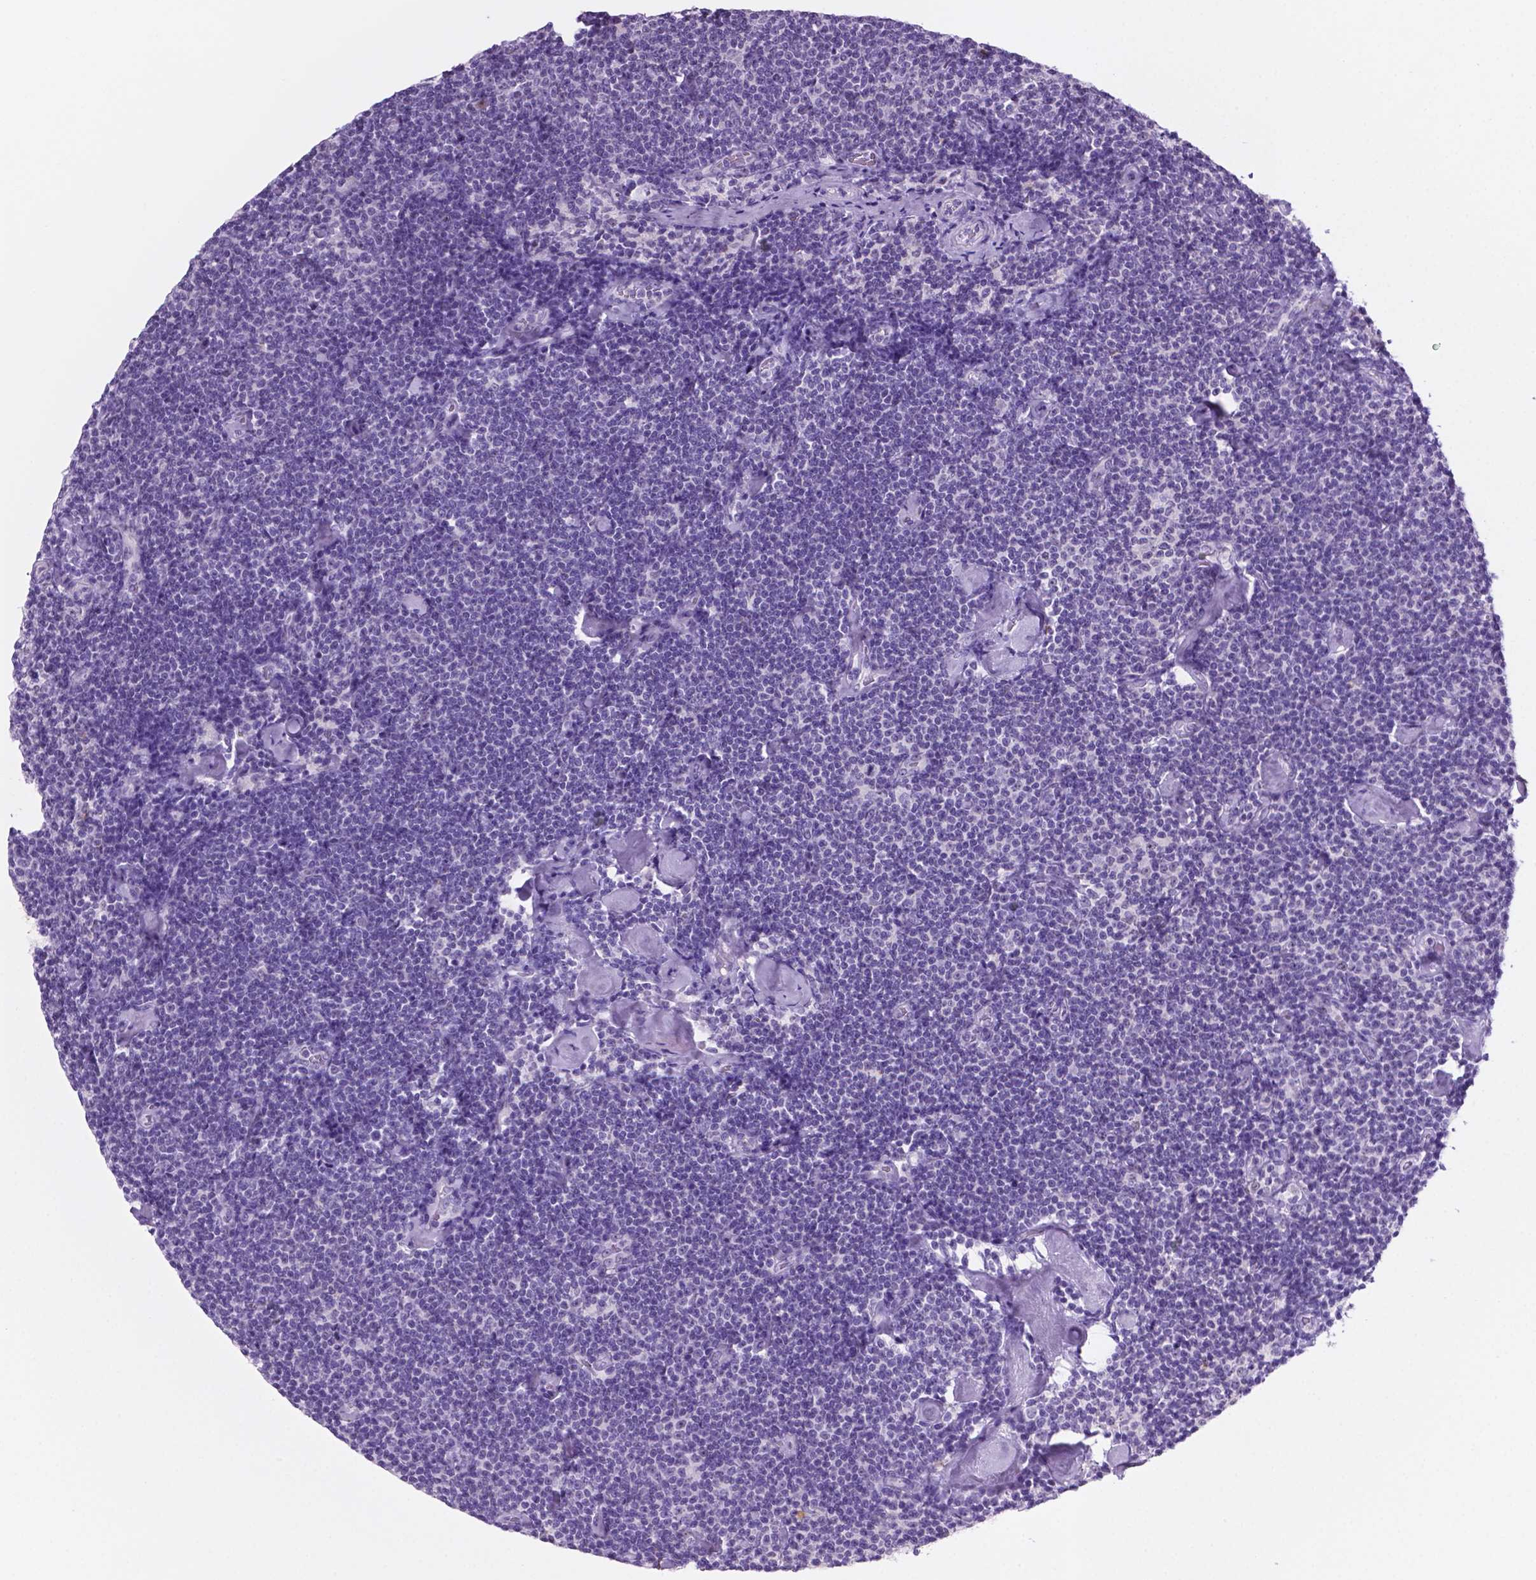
{"staining": {"intensity": "negative", "quantity": "none", "location": "none"}, "tissue": "lymphoma", "cell_type": "Tumor cells", "image_type": "cancer", "snomed": [{"axis": "morphology", "description": "Malignant lymphoma, non-Hodgkin's type, Low grade"}, {"axis": "topography", "description": "Lymph node"}], "caption": "Histopathology image shows no significant protein positivity in tumor cells of malignant lymphoma, non-Hodgkin's type (low-grade).", "gene": "C18orf21", "patient": {"sex": "male", "age": 81}}